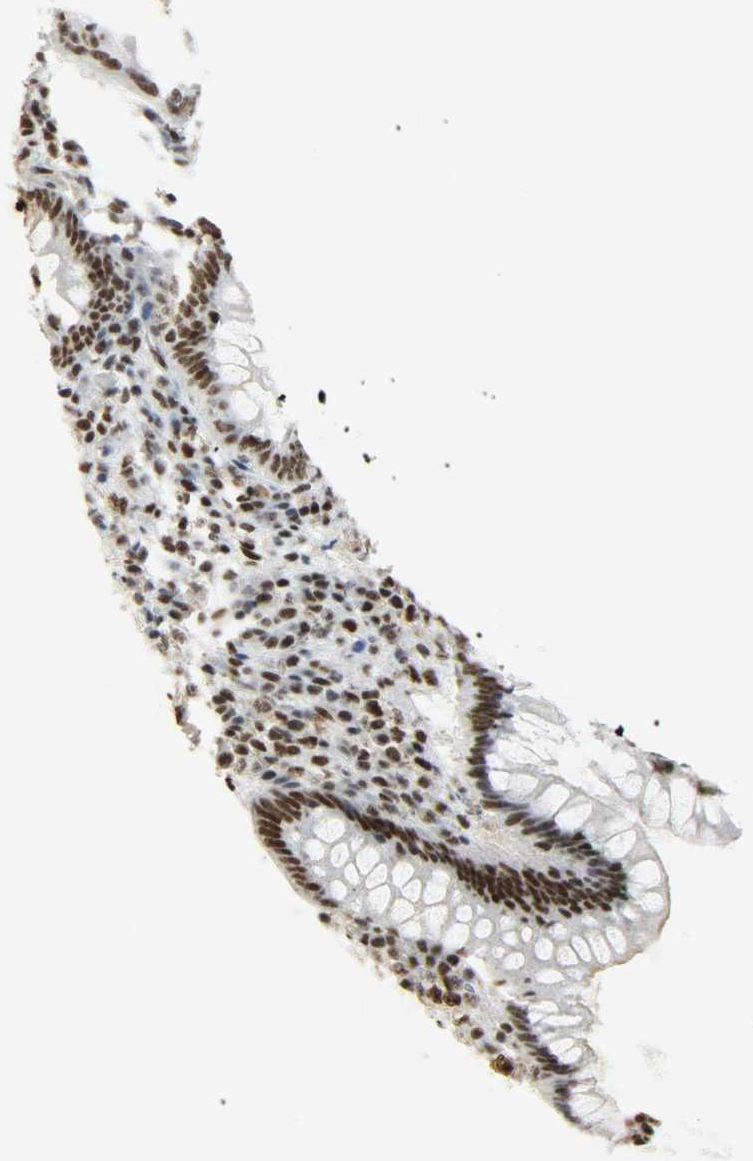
{"staining": {"intensity": "strong", "quantity": ">75%", "location": "nuclear"}, "tissue": "appendix", "cell_type": "Glandular cells", "image_type": "normal", "snomed": [{"axis": "morphology", "description": "Normal tissue, NOS"}, {"axis": "topography", "description": "Appendix"}], "caption": "Glandular cells exhibit high levels of strong nuclear expression in approximately >75% of cells in unremarkable human appendix. (brown staining indicates protein expression, while blue staining denotes nuclei).", "gene": "SSB", "patient": {"sex": "female", "age": 66}}